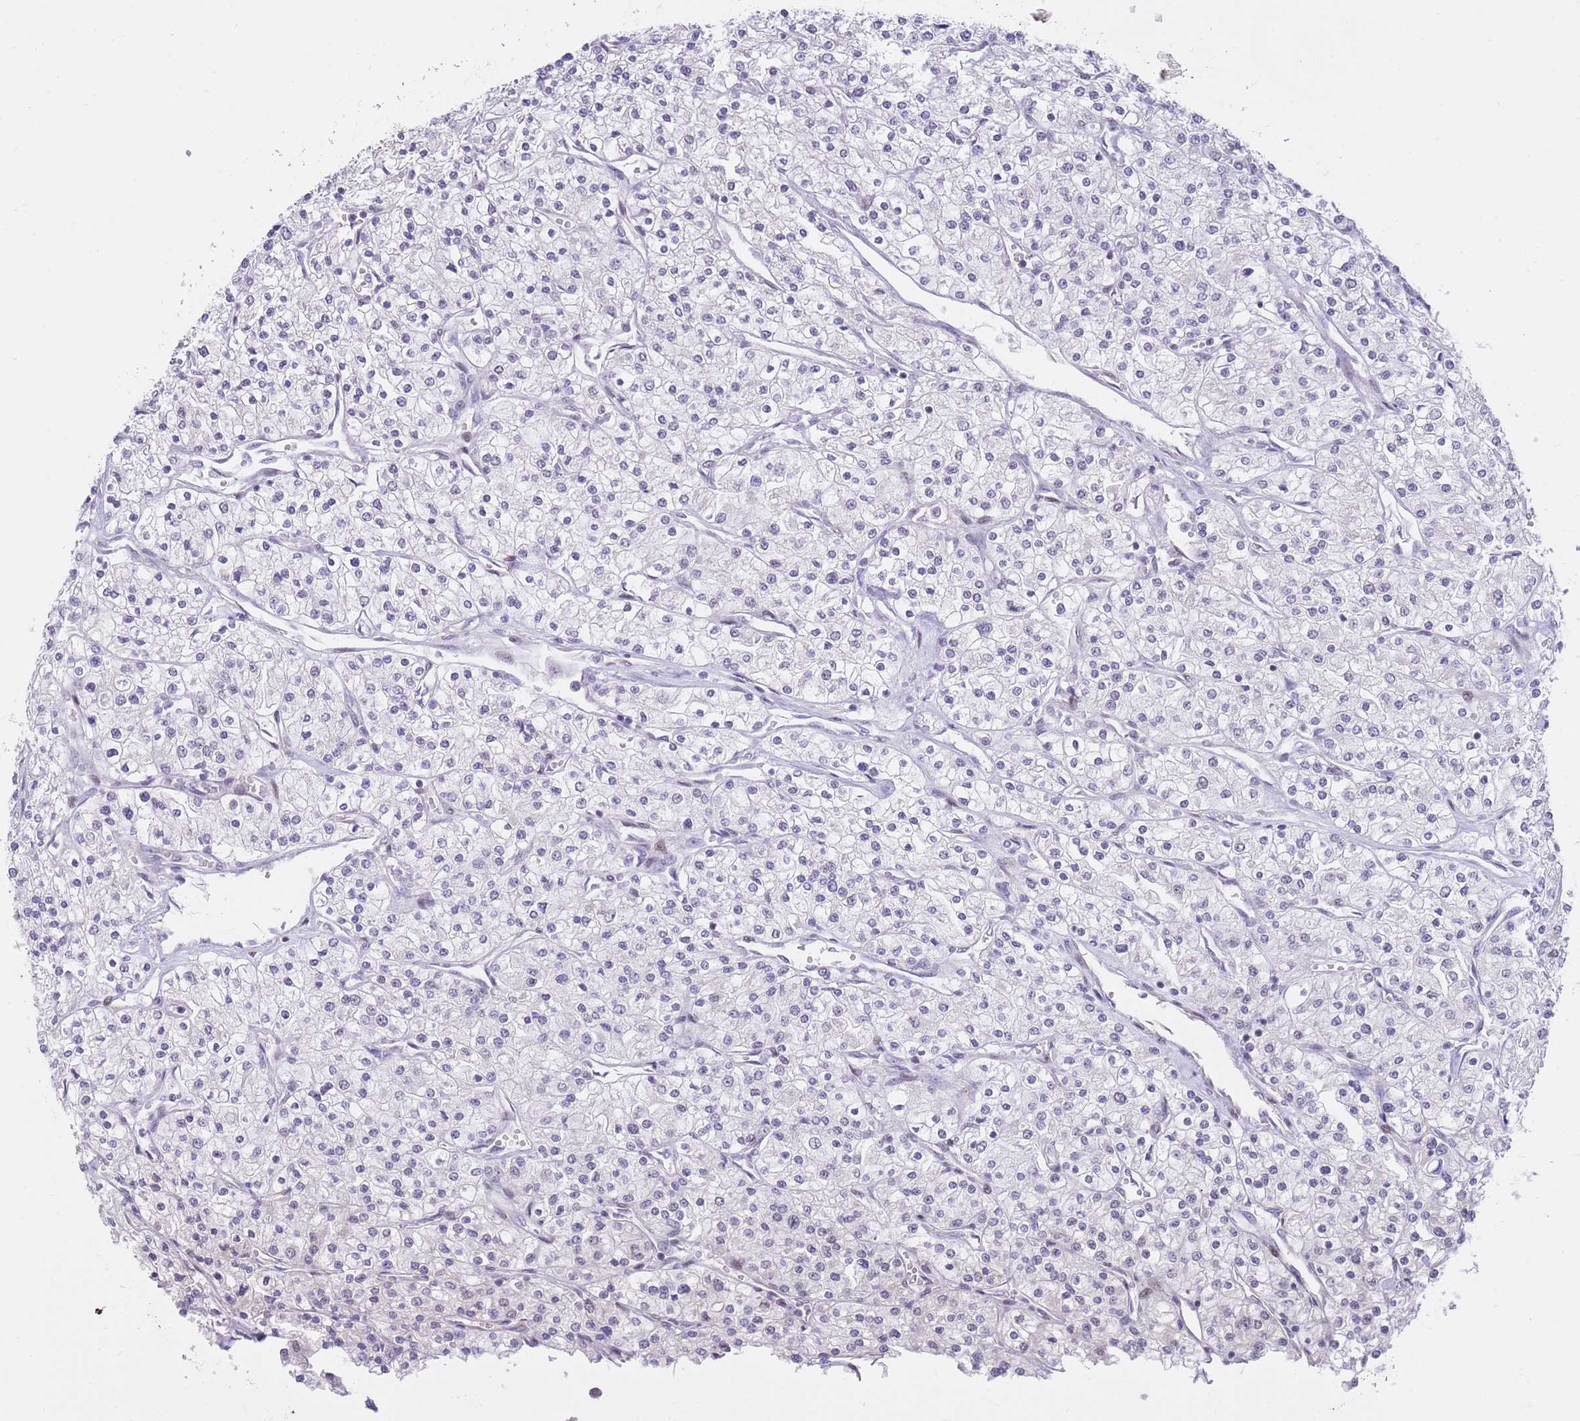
{"staining": {"intensity": "negative", "quantity": "none", "location": "none"}, "tissue": "renal cancer", "cell_type": "Tumor cells", "image_type": "cancer", "snomed": [{"axis": "morphology", "description": "Adenocarcinoma, NOS"}, {"axis": "topography", "description": "Kidney"}], "caption": "Immunohistochemistry (IHC) photomicrograph of neoplastic tissue: renal cancer stained with DAB (3,3'-diaminobenzidine) shows no significant protein expression in tumor cells.", "gene": "RFX1", "patient": {"sex": "male", "age": 80}}